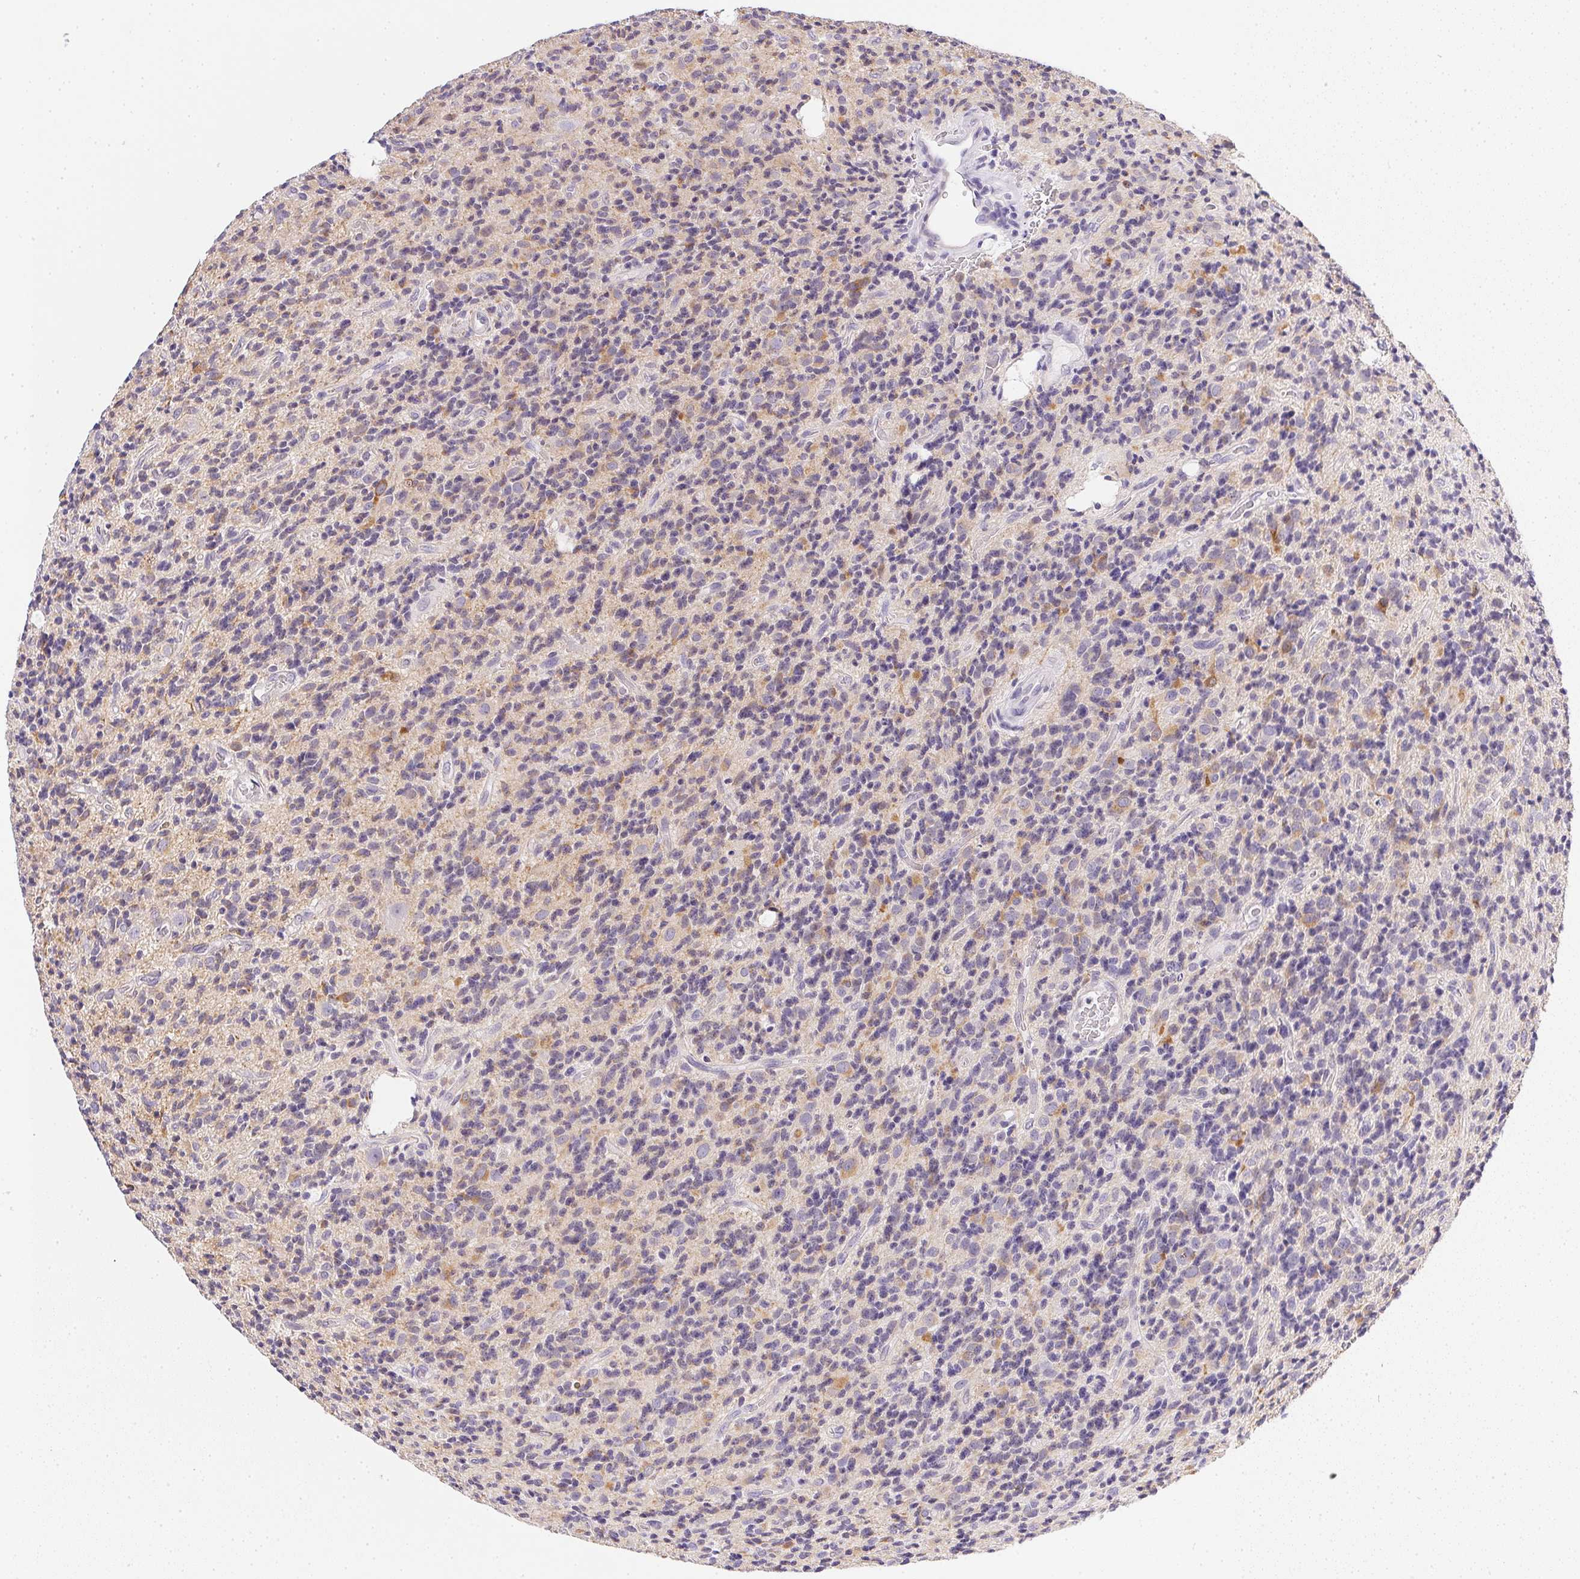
{"staining": {"intensity": "weak", "quantity": "<25%", "location": "cytoplasmic/membranous"}, "tissue": "glioma", "cell_type": "Tumor cells", "image_type": "cancer", "snomed": [{"axis": "morphology", "description": "Glioma, malignant, High grade"}, {"axis": "topography", "description": "Brain"}], "caption": "Human malignant glioma (high-grade) stained for a protein using immunohistochemistry (IHC) demonstrates no expression in tumor cells.", "gene": "SLC17A7", "patient": {"sex": "male", "age": 76}}